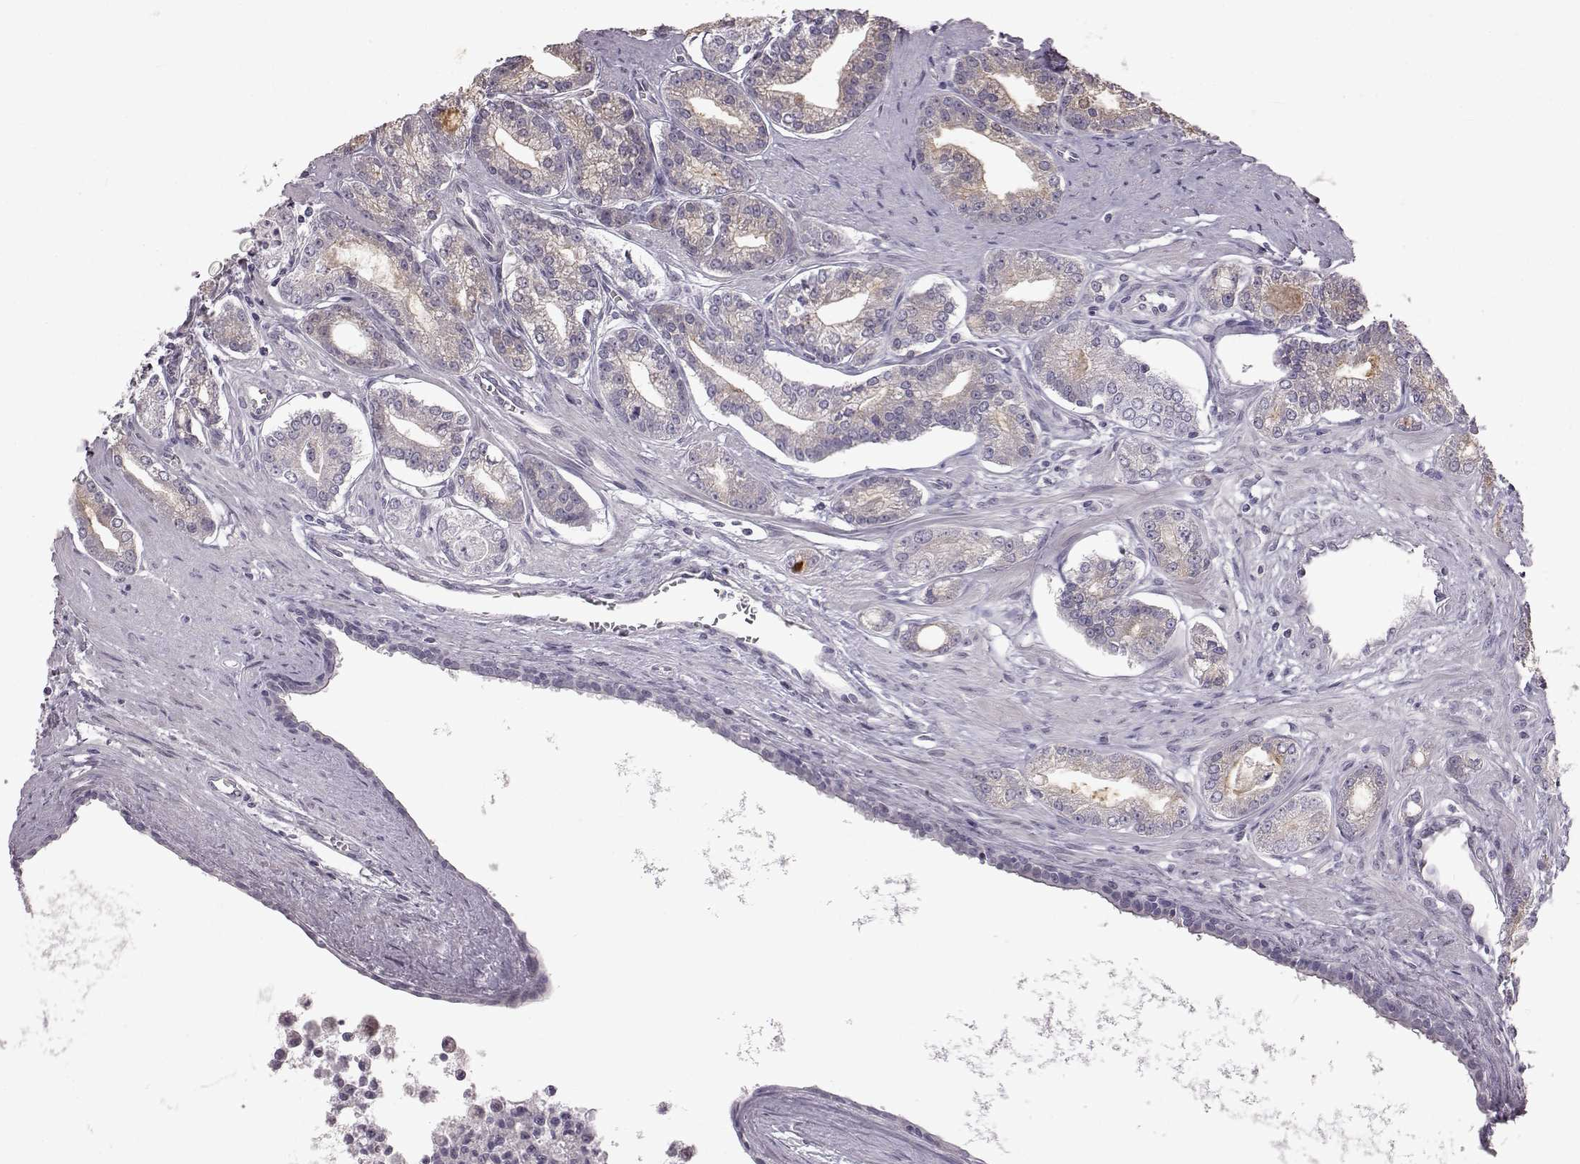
{"staining": {"intensity": "negative", "quantity": "none", "location": "none"}, "tissue": "prostate cancer", "cell_type": "Tumor cells", "image_type": "cancer", "snomed": [{"axis": "morphology", "description": "Adenocarcinoma, NOS"}, {"axis": "topography", "description": "Prostate"}], "caption": "The histopathology image exhibits no staining of tumor cells in prostate adenocarcinoma.", "gene": "TCHHL1", "patient": {"sex": "male", "age": 71}}